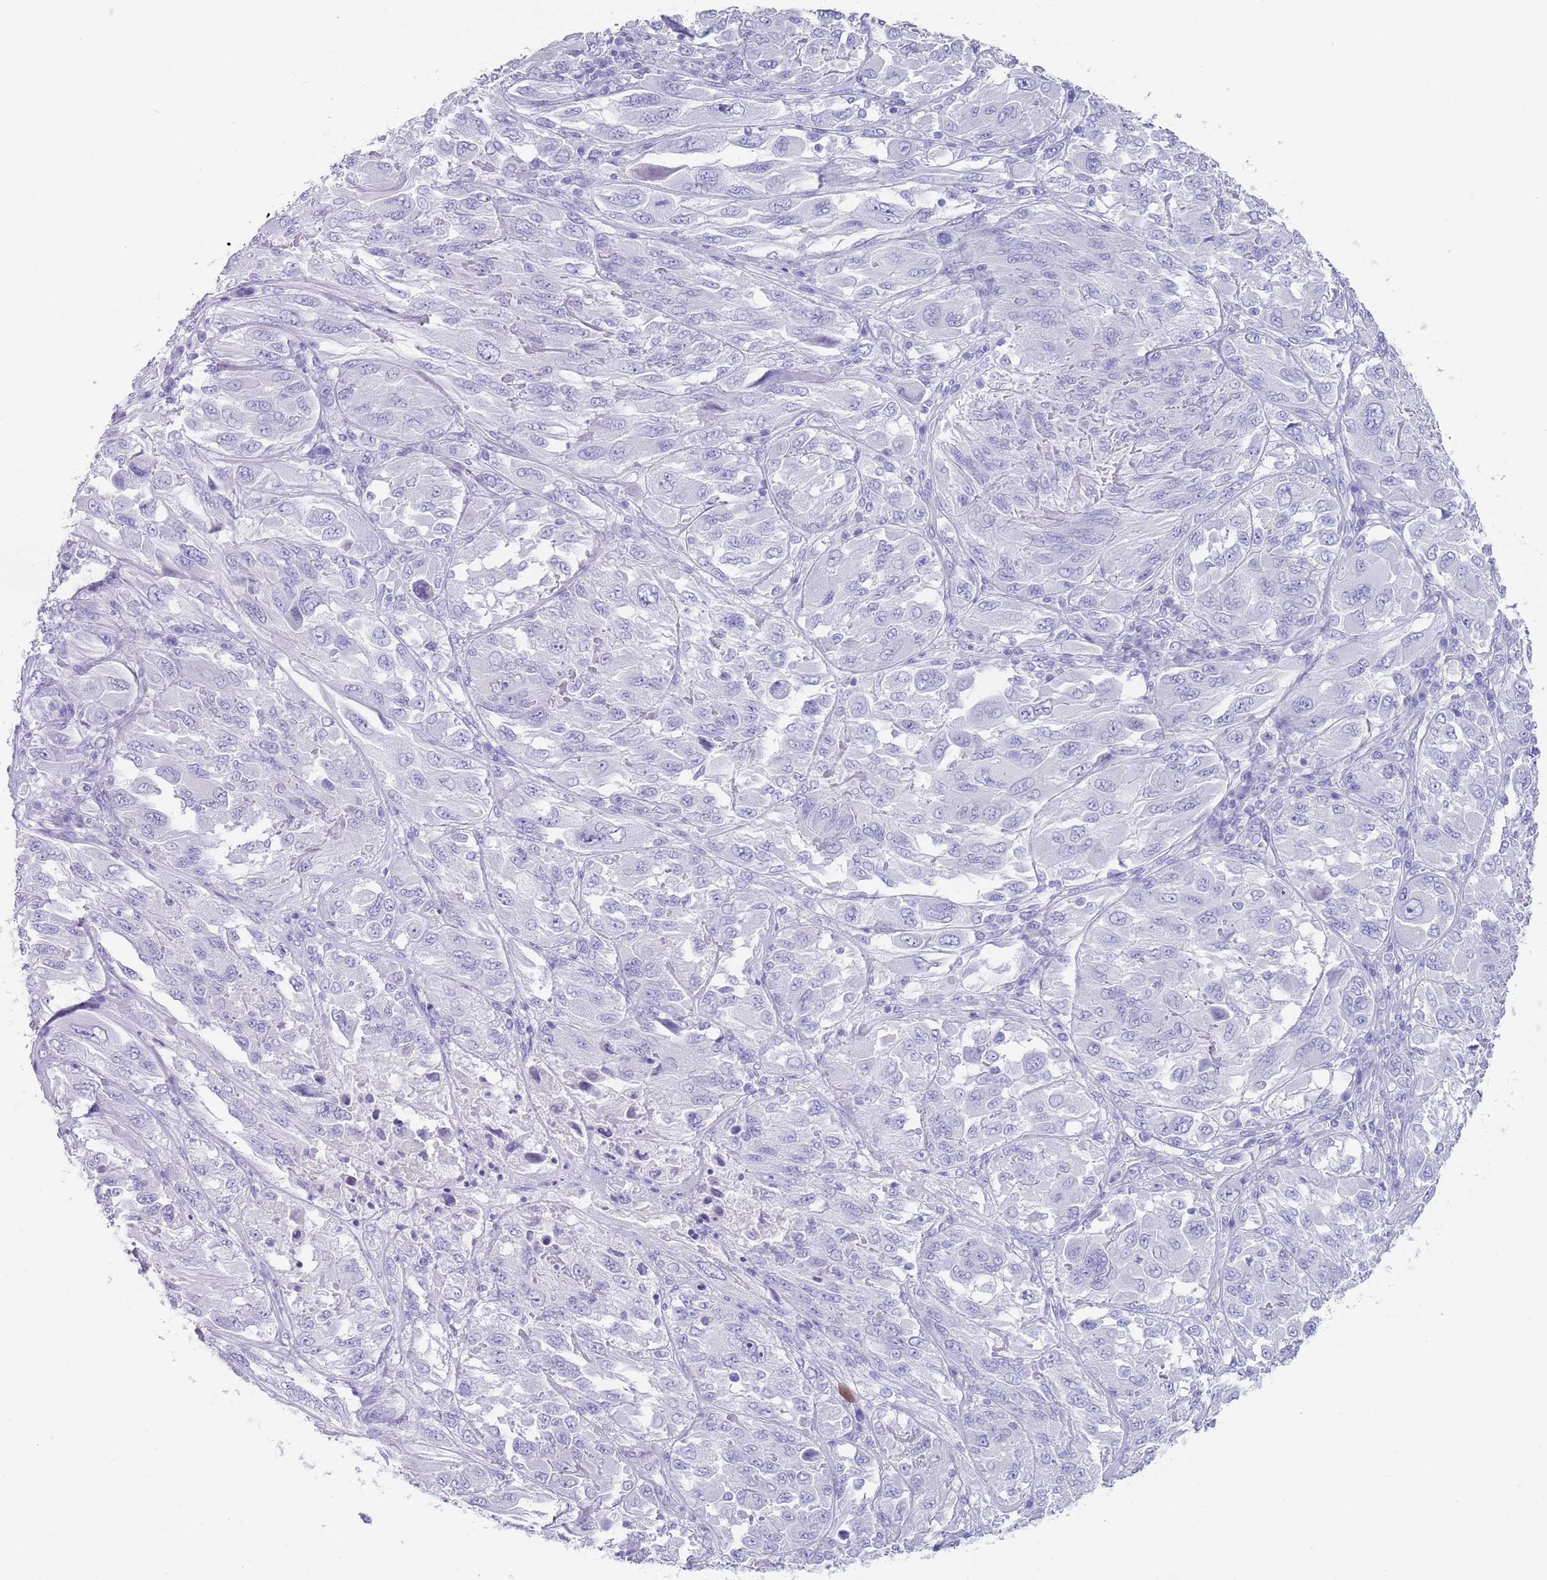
{"staining": {"intensity": "negative", "quantity": "none", "location": "none"}, "tissue": "melanoma", "cell_type": "Tumor cells", "image_type": "cancer", "snomed": [{"axis": "morphology", "description": "Malignant melanoma, NOS"}, {"axis": "topography", "description": "Skin"}], "caption": "This is a histopathology image of IHC staining of malignant melanoma, which shows no positivity in tumor cells.", "gene": "CPXM2", "patient": {"sex": "female", "age": 91}}